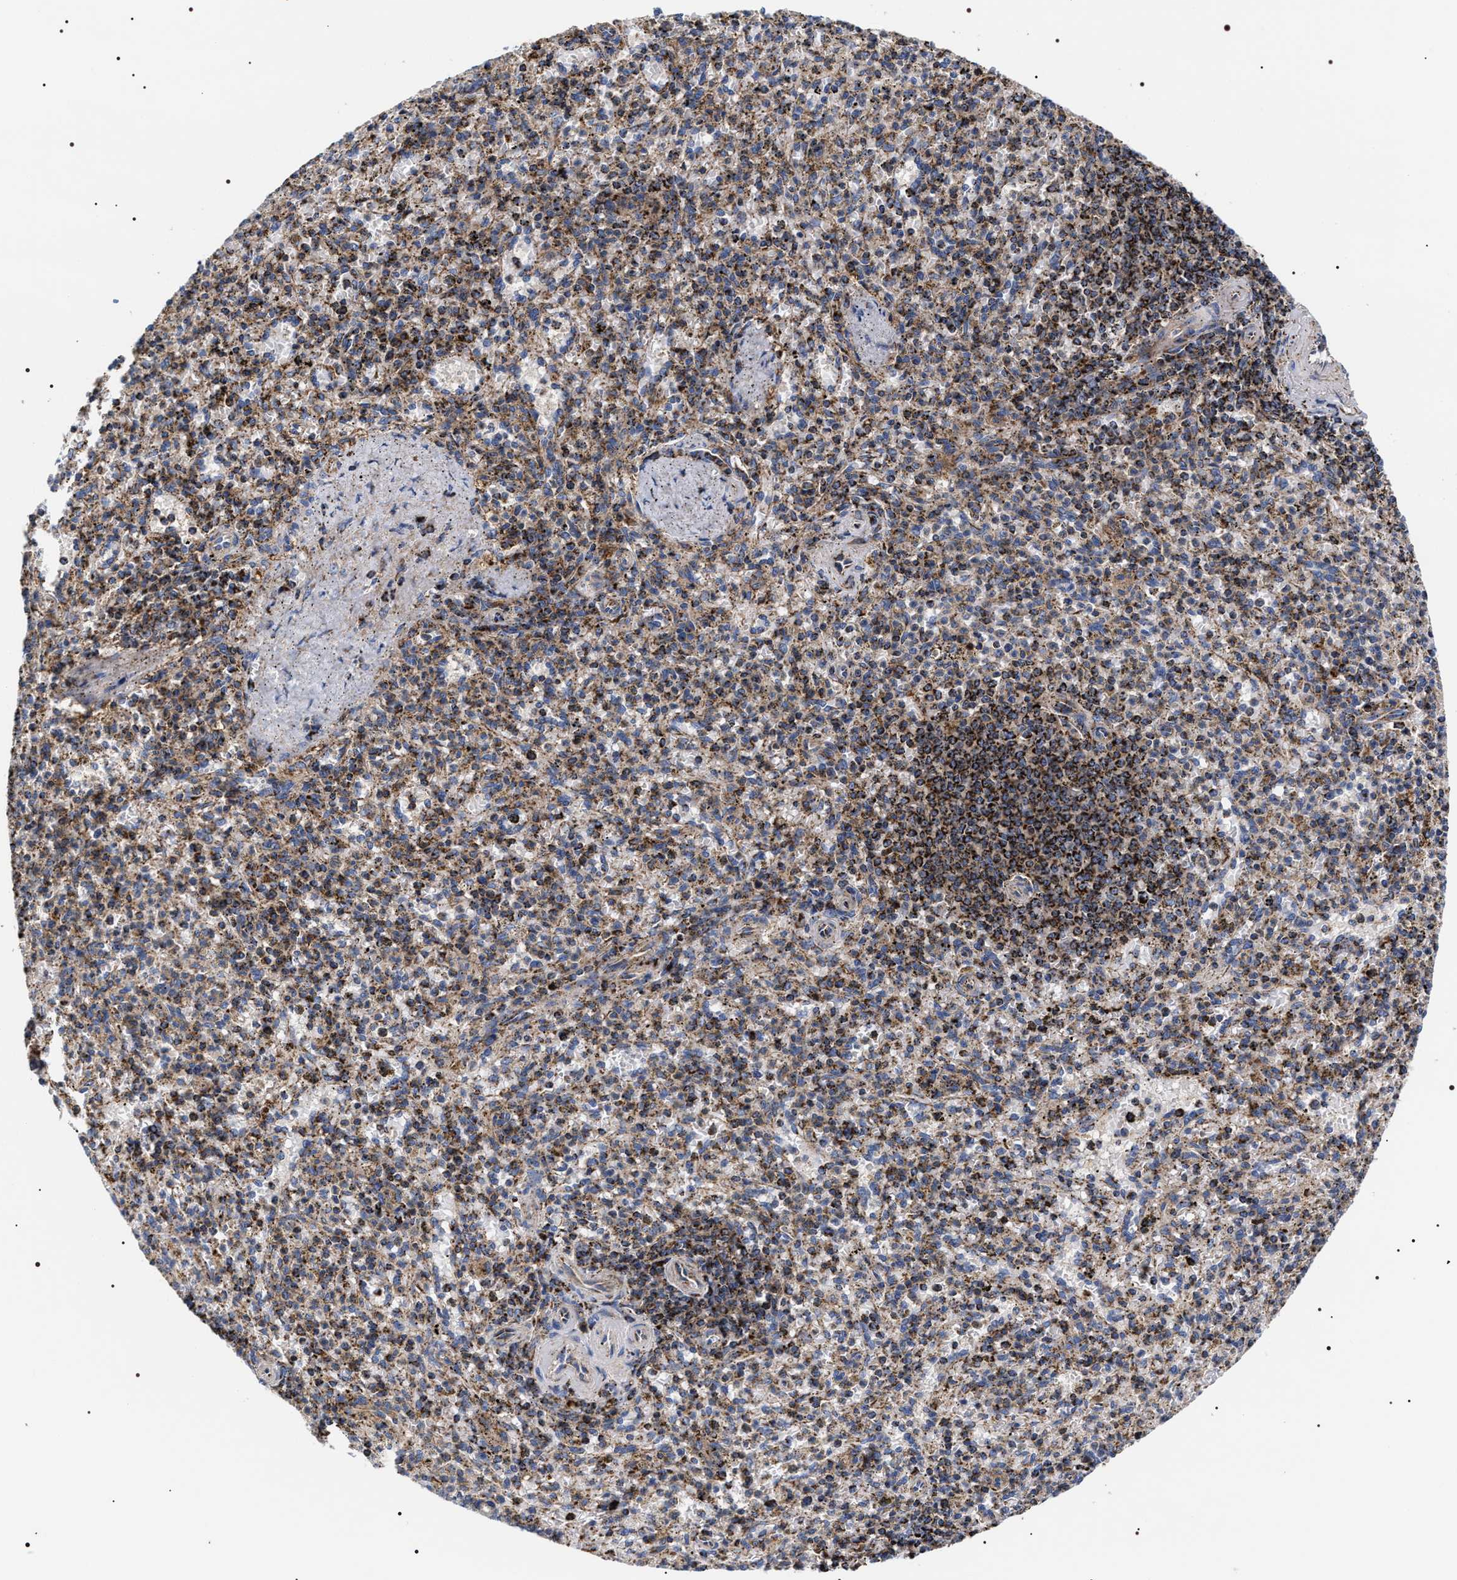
{"staining": {"intensity": "strong", "quantity": "25%-75%", "location": "cytoplasmic/membranous"}, "tissue": "spleen", "cell_type": "Cells in red pulp", "image_type": "normal", "snomed": [{"axis": "morphology", "description": "Normal tissue, NOS"}, {"axis": "topography", "description": "Spleen"}], "caption": "Cells in red pulp exhibit high levels of strong cytoplasmic/membranous staining in approximately 25%-75% of cells in normal spleen. The protein of interest is shown in brown color, while the nuclei are stained blue.", "gene": "COG5", "patient": {"sex": "male", "age": 72}}